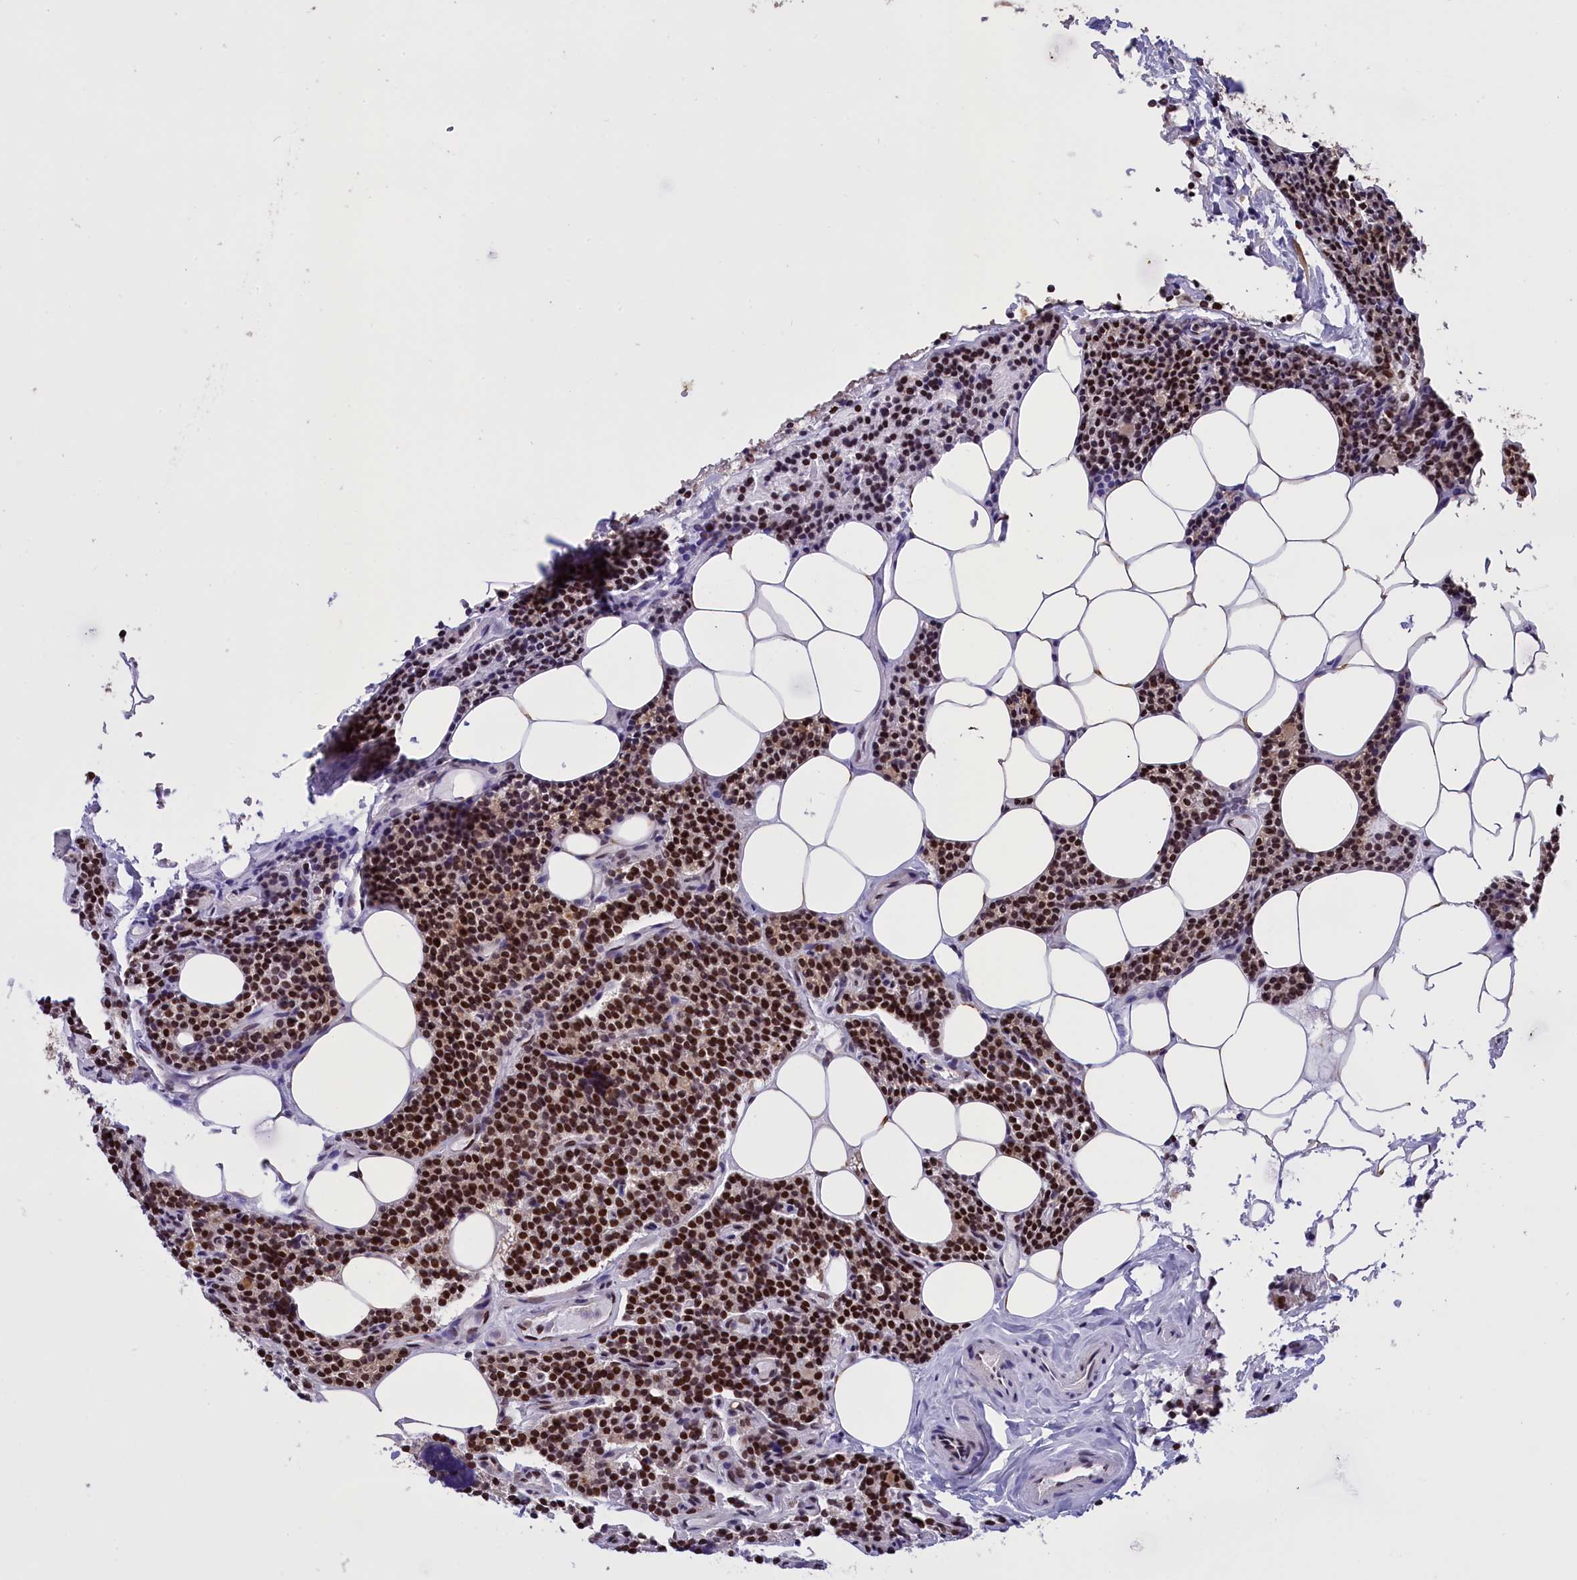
{"staining": {"intensity": "moderate", "quantity": ">75%", "location": "nuclear"}, "tissue": "parathyroid gland", "cell_type": "Glandular cells", "image_type": "normal", "snomed": [{"axis": "morphology", "description": "Normal tissue, NOS"}, {"axis": "topography", "description": "Parathyroid gland"}], "caption": "A histopathology image showing moderate nuclear expression in about >75% of glandular cells in unremarkable parathyroid gland, as visualized by brown immunohistochemical staining.", "gene": "RELB", "patient": {"sex": "female", "age": 43}}